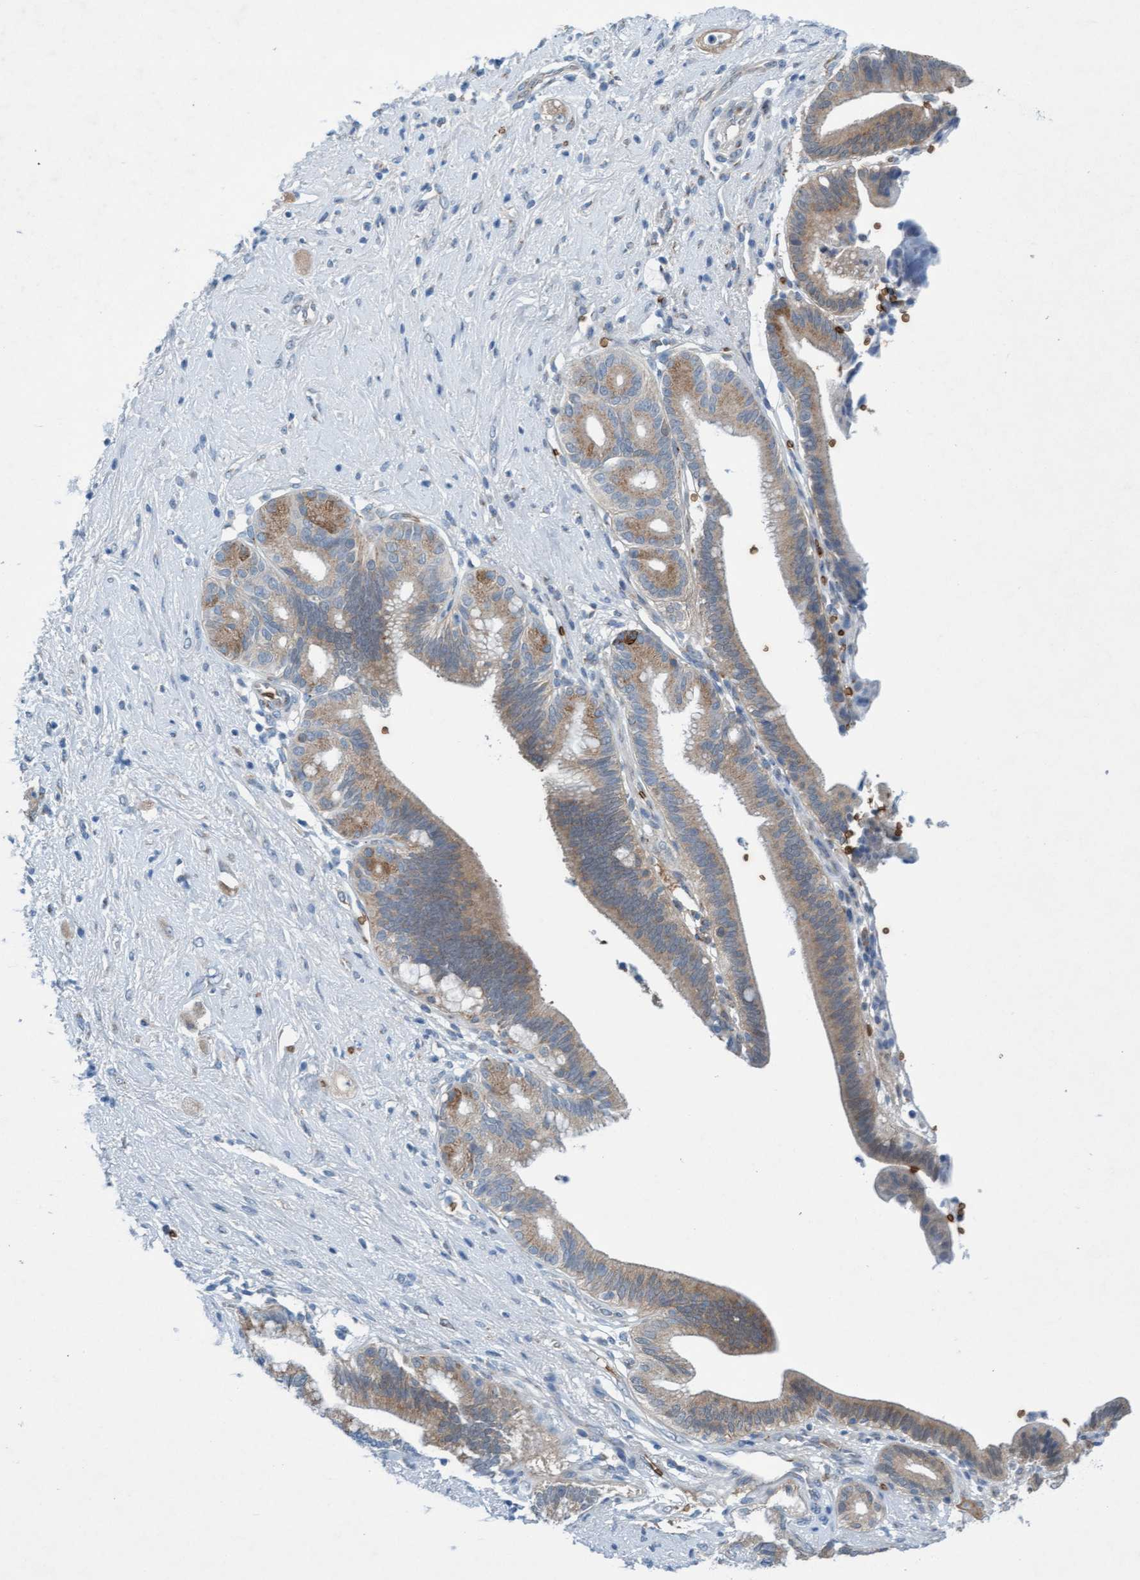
{"staining": {"intensity": "weak", "quantity": ">75%", "location": "cytoplasmic/membranous"}, "tissue": "pancreatic cancer", "cell_type": "Tumor cells", "image_type": "cancer", "snomed": [{"axis": "morphology", "description": "Adenocarcinoma, NOS"}, {"axis": "topography", "description": "Pancreas"}], "caption": "Tumor cells exhibit weak cytoplasmic/membranous staining in approximately >75% of cells in adenocarcinoma (pancreatic).", "gene": "SPEM2", "patient": {"sex": "male", "age": 59}}